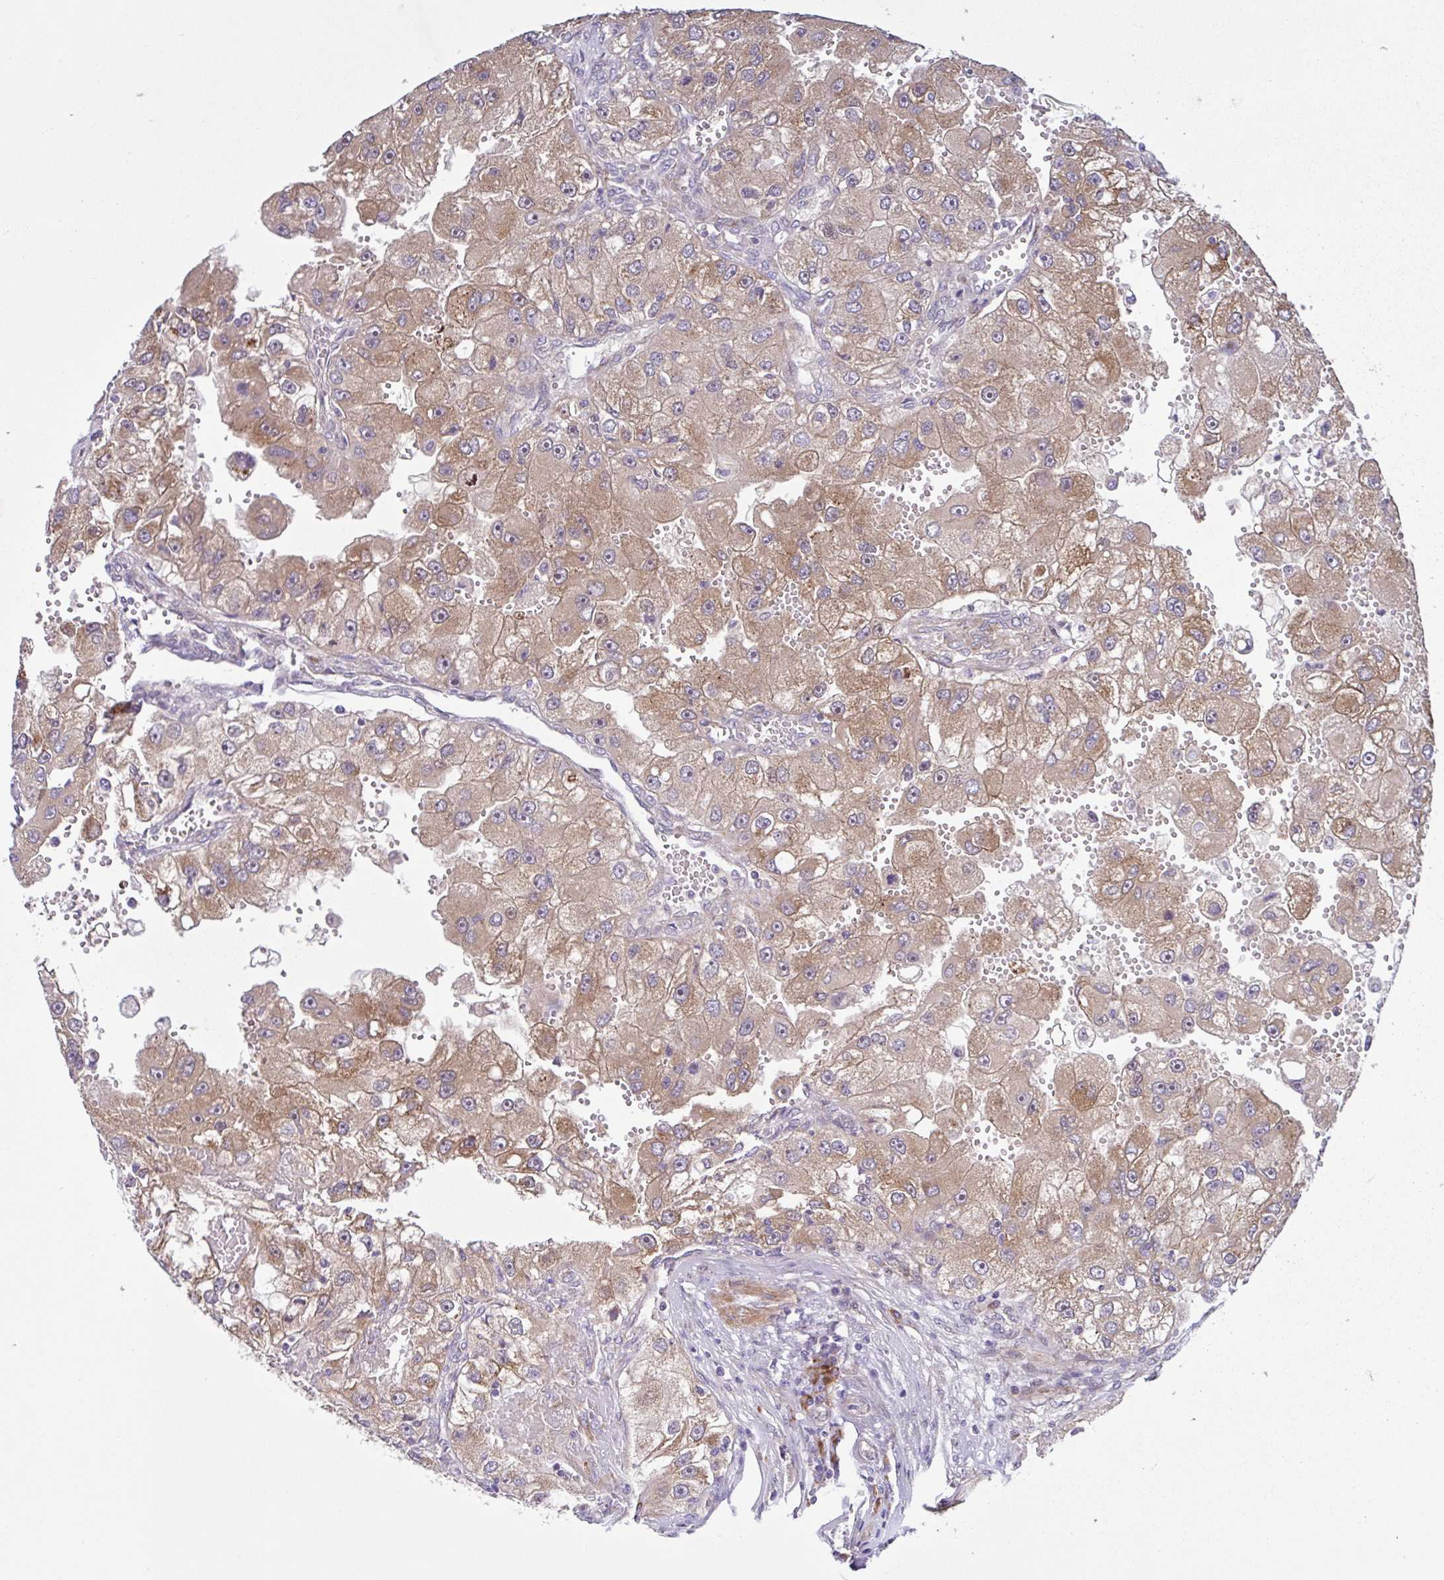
{"staining": {"intensity": "moderate", "quantity": ">75%", "location": "cytoplasmic/membranous"}, "tissue": "renal cancer", "cell_type": "Tumor cells", "image_type": "cancer", "snomed": [{"axis": "morphology", "description": "Adenocarcinoma, NOS"}, {"axis": "topography", "description": "Kidney"}], "caption": "Tumor cells show moderate cytoplasmic/membranous positivity in approximately >75% of cells in renal cancer (adenocarcinoma).", "gene": "NTPCR", "patient": {"sex": "male", "age": 63}}